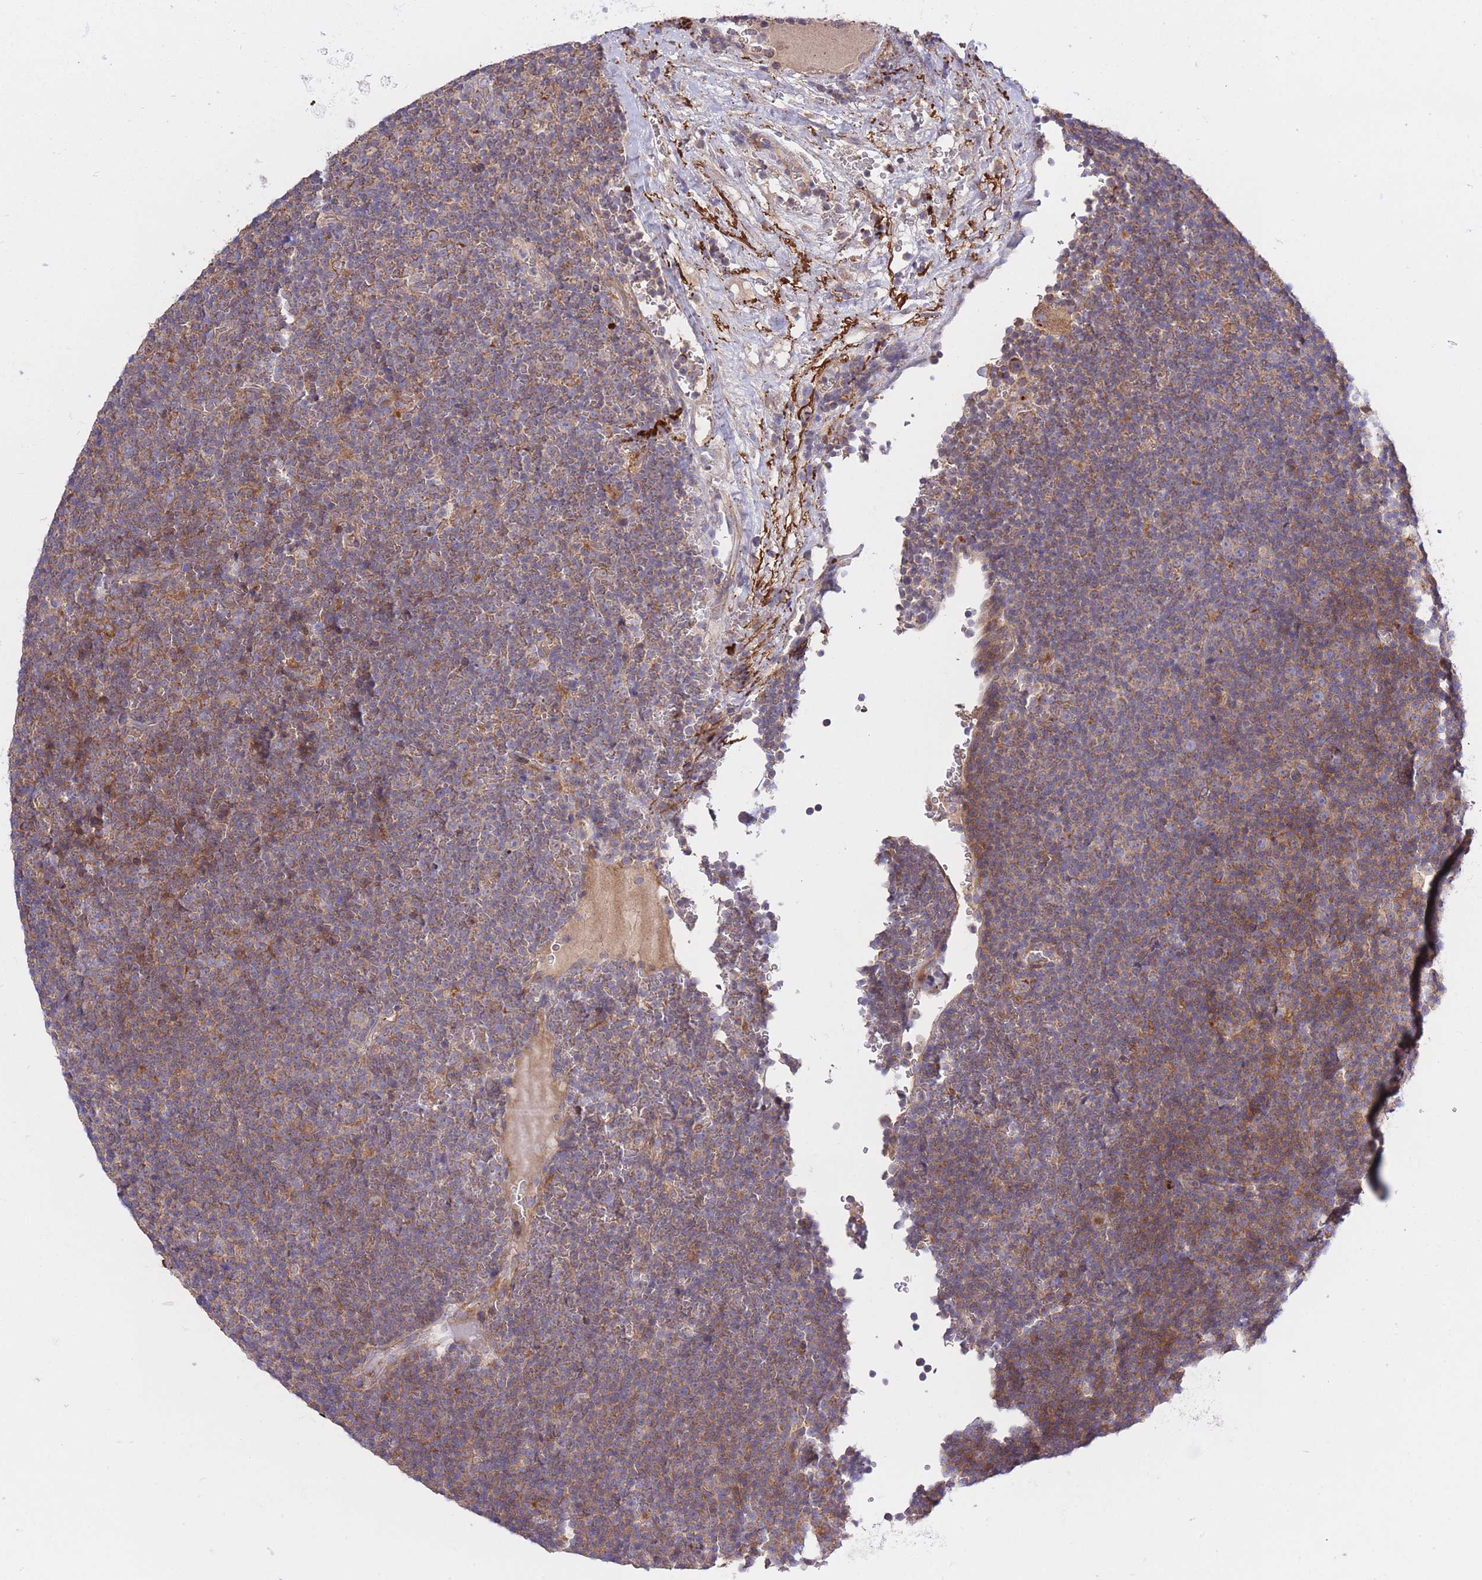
{"staining": {"intensity": "moderate", "quantity": ">75%", "location": "cytoplasmic/membranous"}, "tissue": "lymphoma", "cell_type": "Tumor cells", "image_type": "cancer", "snomed": [{"axis": "morphology", "description": "Malignant lymphoma, non-Hodgkin's type, Low grade"}, {"axis": "topography", "description": "Lymph node"}], "caption": "A high-resolution micrograph shows immunohistochemistry staining of low-grade malignant lymphoma, non-Hodgkin's type, which demonstrates moderate cytoplasmic/membranous expression in approximately >75% of tumor cells.", "gene": "ATP13A2", "patient": {"sex": "female", "age": 67}}